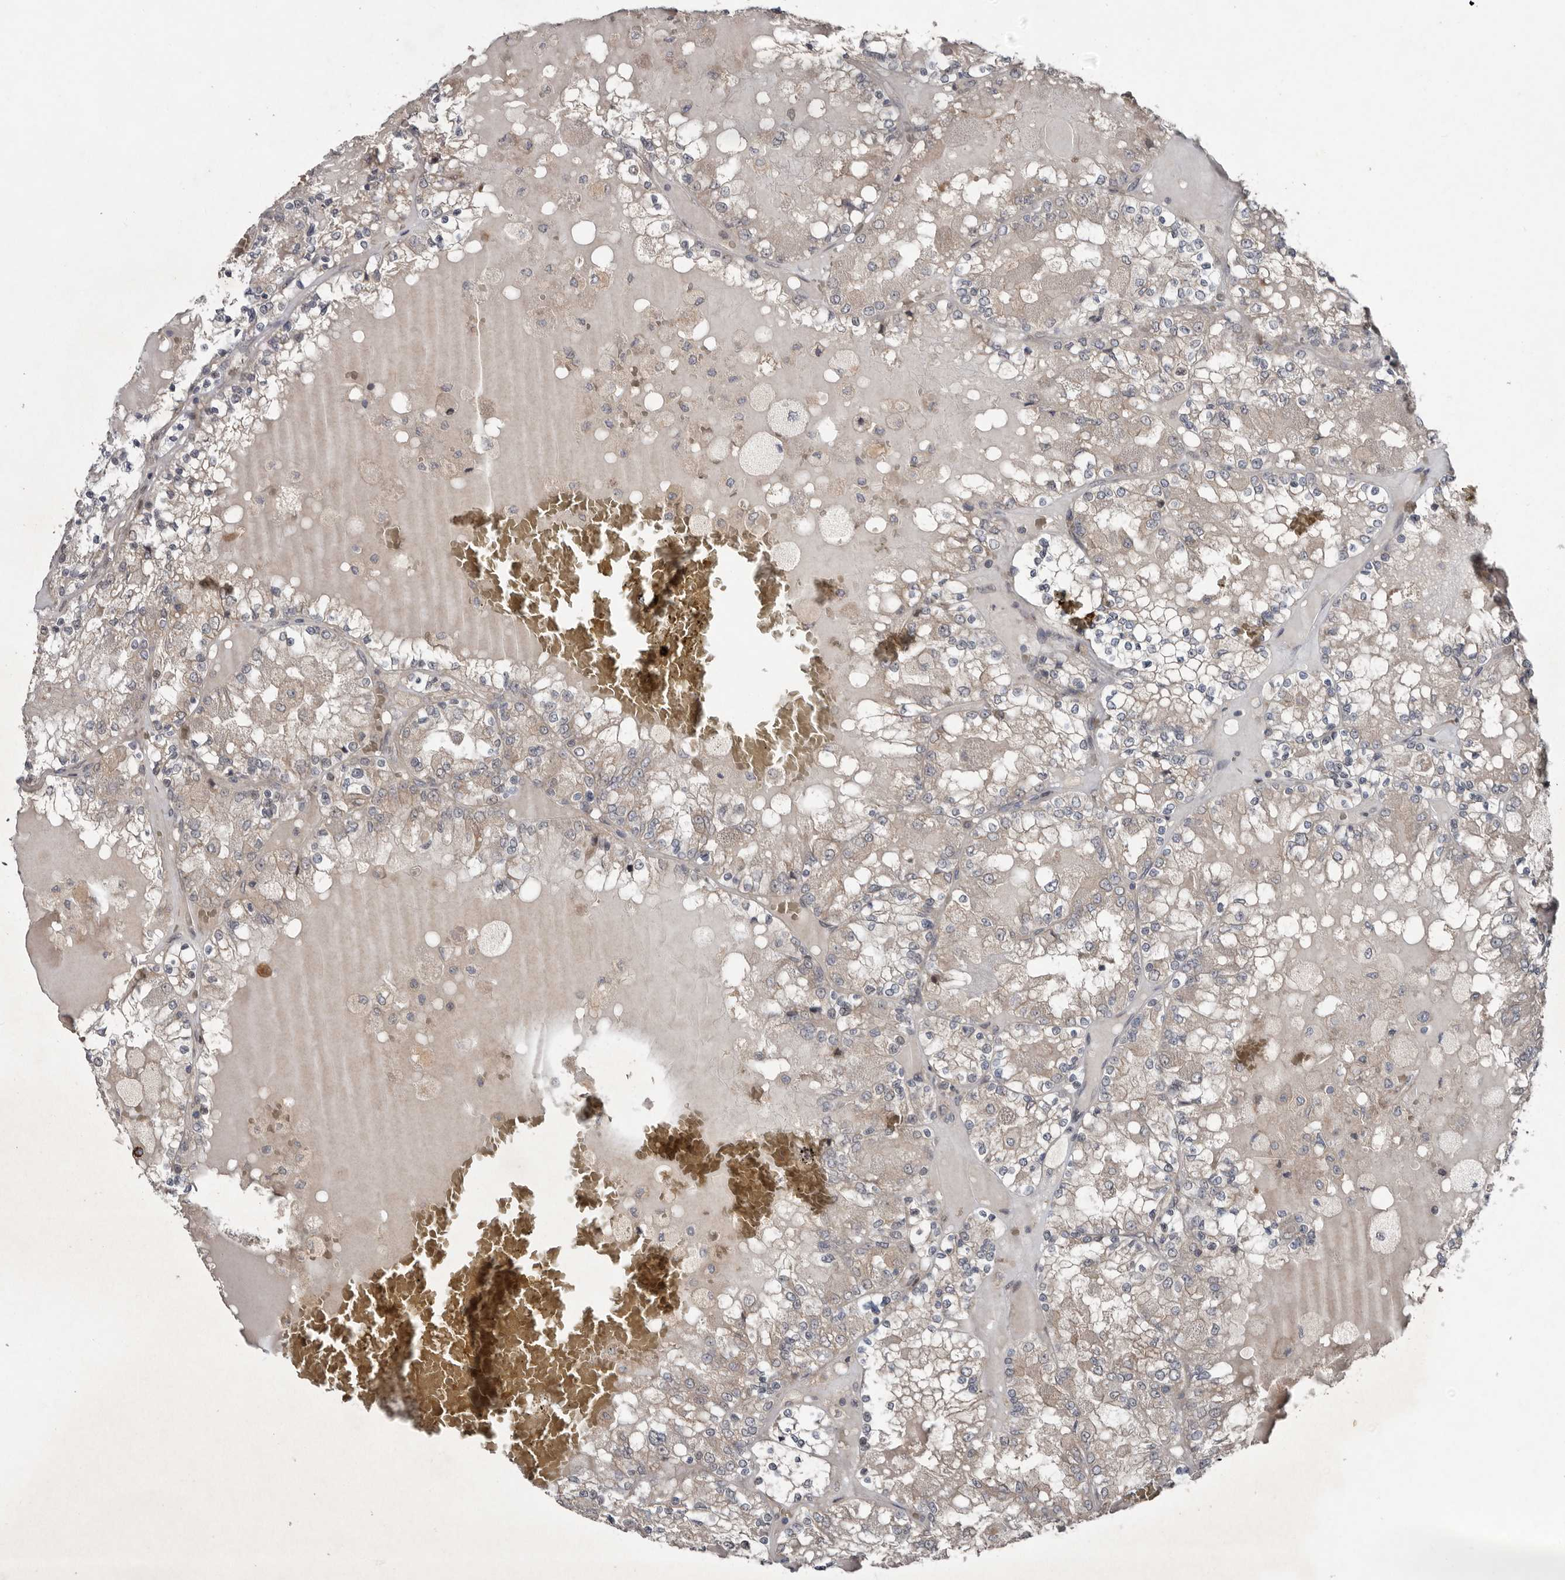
{"staining": {"intensity": "weak", "quantity": "<25%", "location": "cytoplasmic/membranous"}, "tissue": "renal cancer", "cell_type": "Tumor cells", "image_type": "cancer", "snomed": [{"axis": "morphology", "description": "Adenocarcinoma, NOS"}, {"axis": "topography", "description": "Kidney"}], "caption": "Immunohistochemical staining of human renal cancer (adenocarcinoma) shows no significant staining in tumor cells.", "gene": "CHML", "patient": {"sex": "female", "age": 56}}